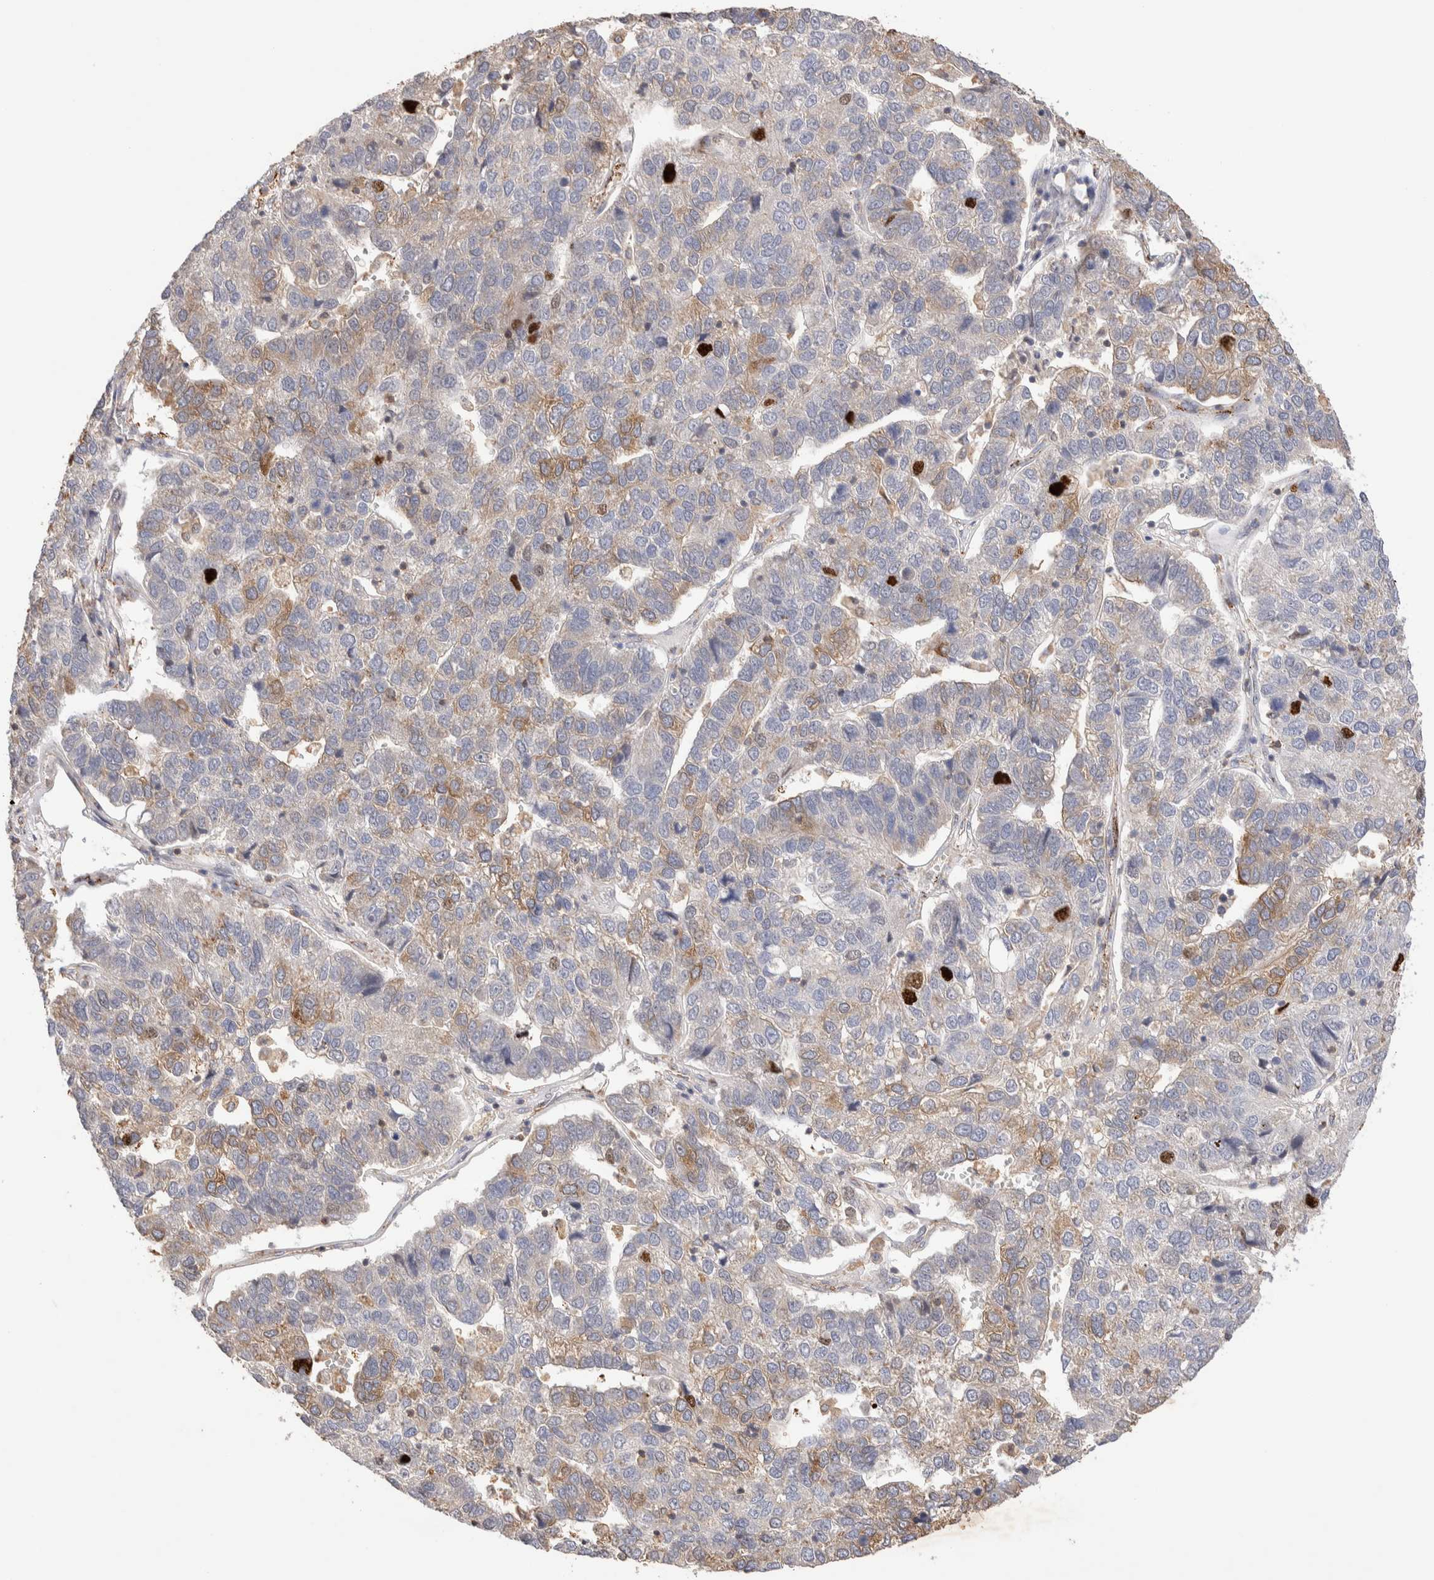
{"staining": {"intensity": "strong", "quantity": "<25%", "location": "cytoplasmic/membranous,nuclear"}, "tissue": "pancreatic cancer", "cell_type": "Tumor cells", "image_type": "cancer", "snomed": [{"axis": "morphology", "description": "Adenocarcinoma, NOS"}, {"axis": "topography", "description": "Pancreas"}], "caption": "This histopathology image displays immunohistochemistry staining of human pancreatic cancer (adenocarcinoma), with medium strong cytoplasmic/membranous and nuclear positivity in approximately <25% of tumor cells.", "gene": "NSMAF", "patient": {"sex": "female", "age": 61}}